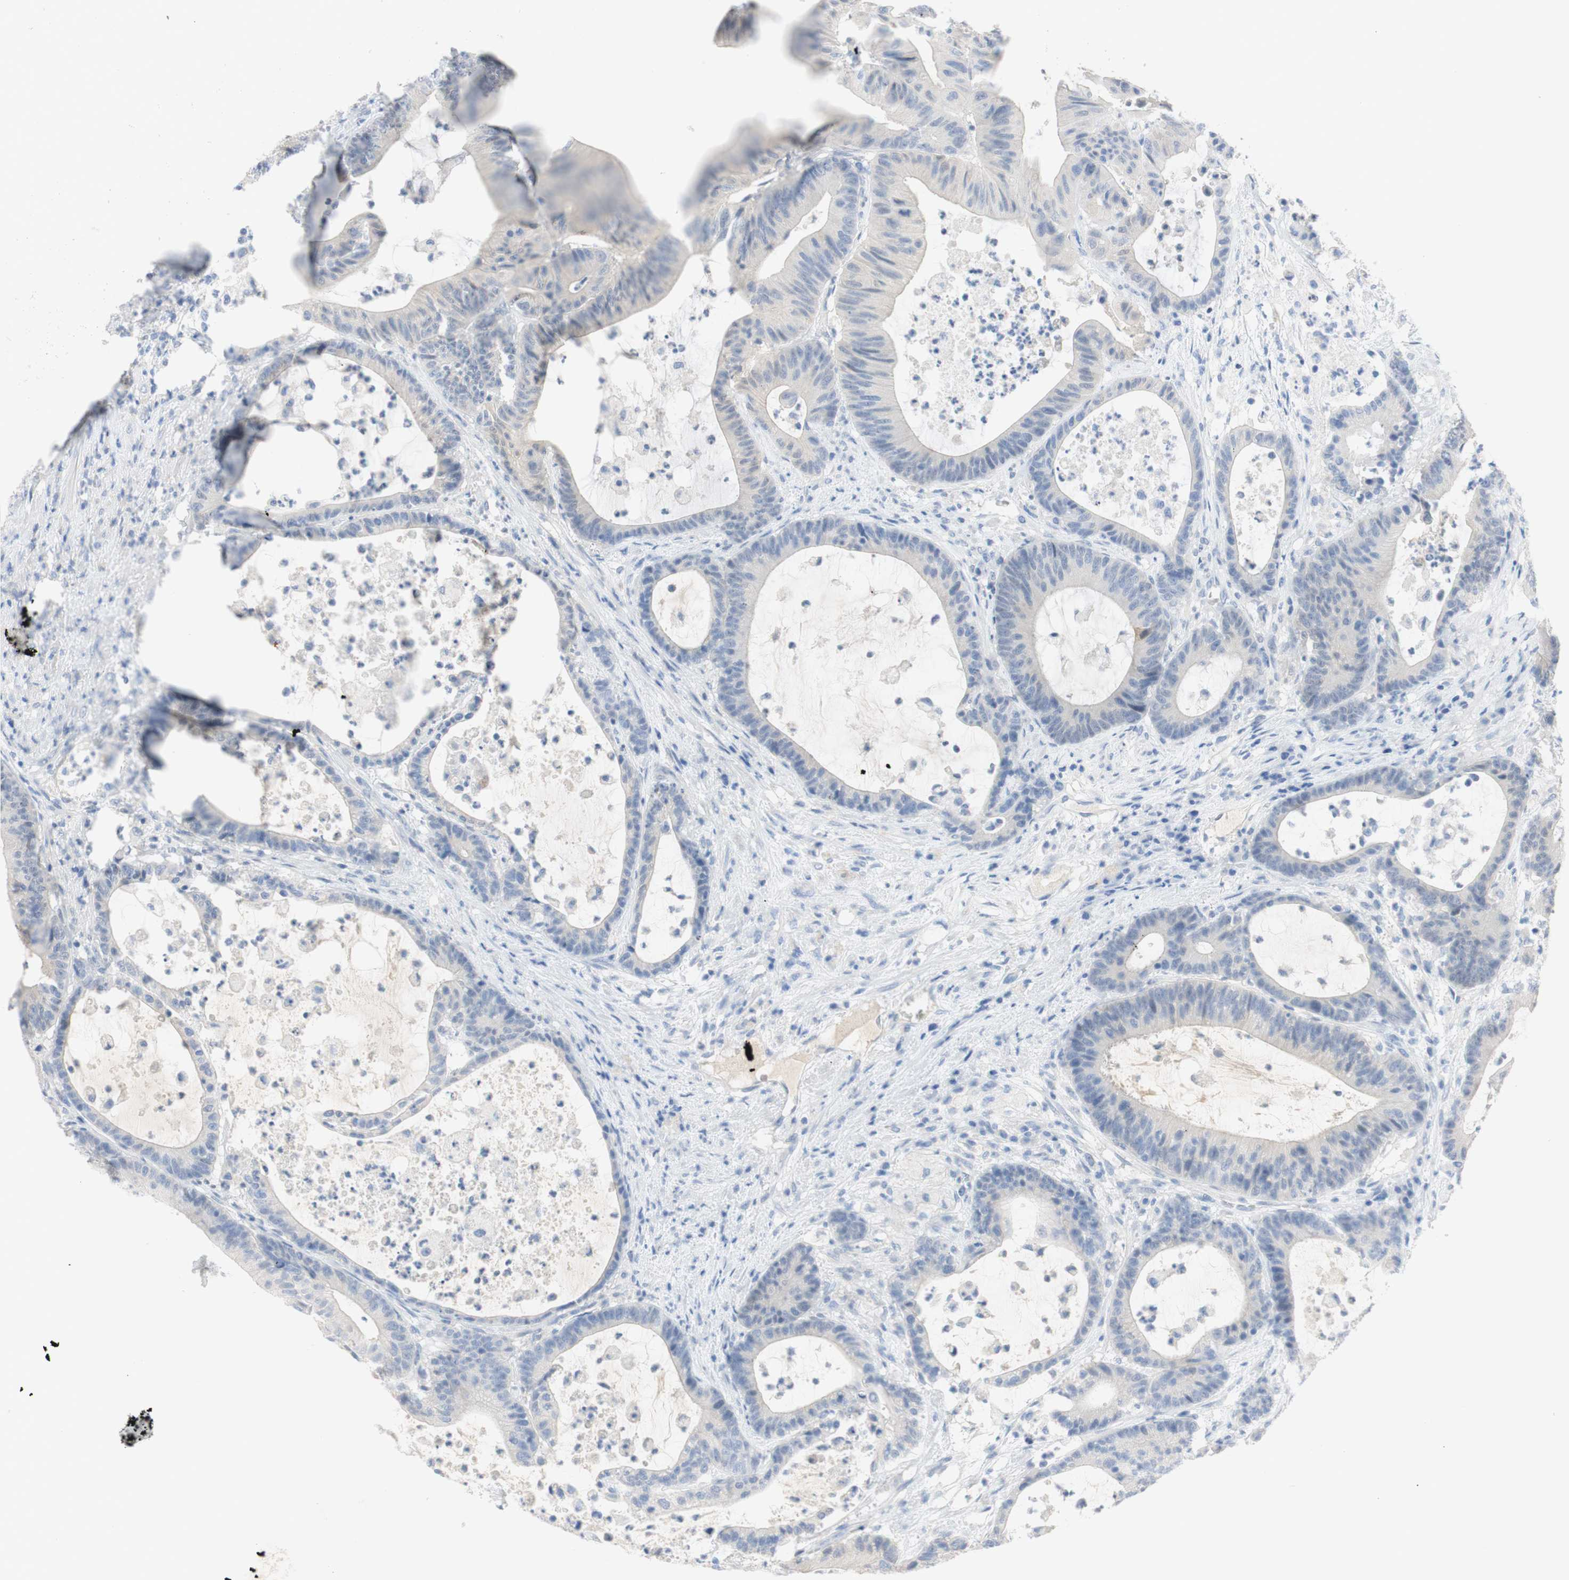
{"staining": {"intensity": "negative", "quantity": "none", "location": "none"}, "tissue": "colorectal cancer", "cell_type": "Tumor cells", "image_type": "cancer", "snomed": [{"axis": "morphology", "description": "Adenocarcinoma, NOS"}, {"axis": "topography", "description": "Colon"}], "caption": "High power microscopy image of an IHC photomicrograph of colorectal cancer (adenocarcinoma), revealing no significant positivity in tumor cells.", "gene": "SELENBP1", "patient": {"sex": "female", "age": 84}}